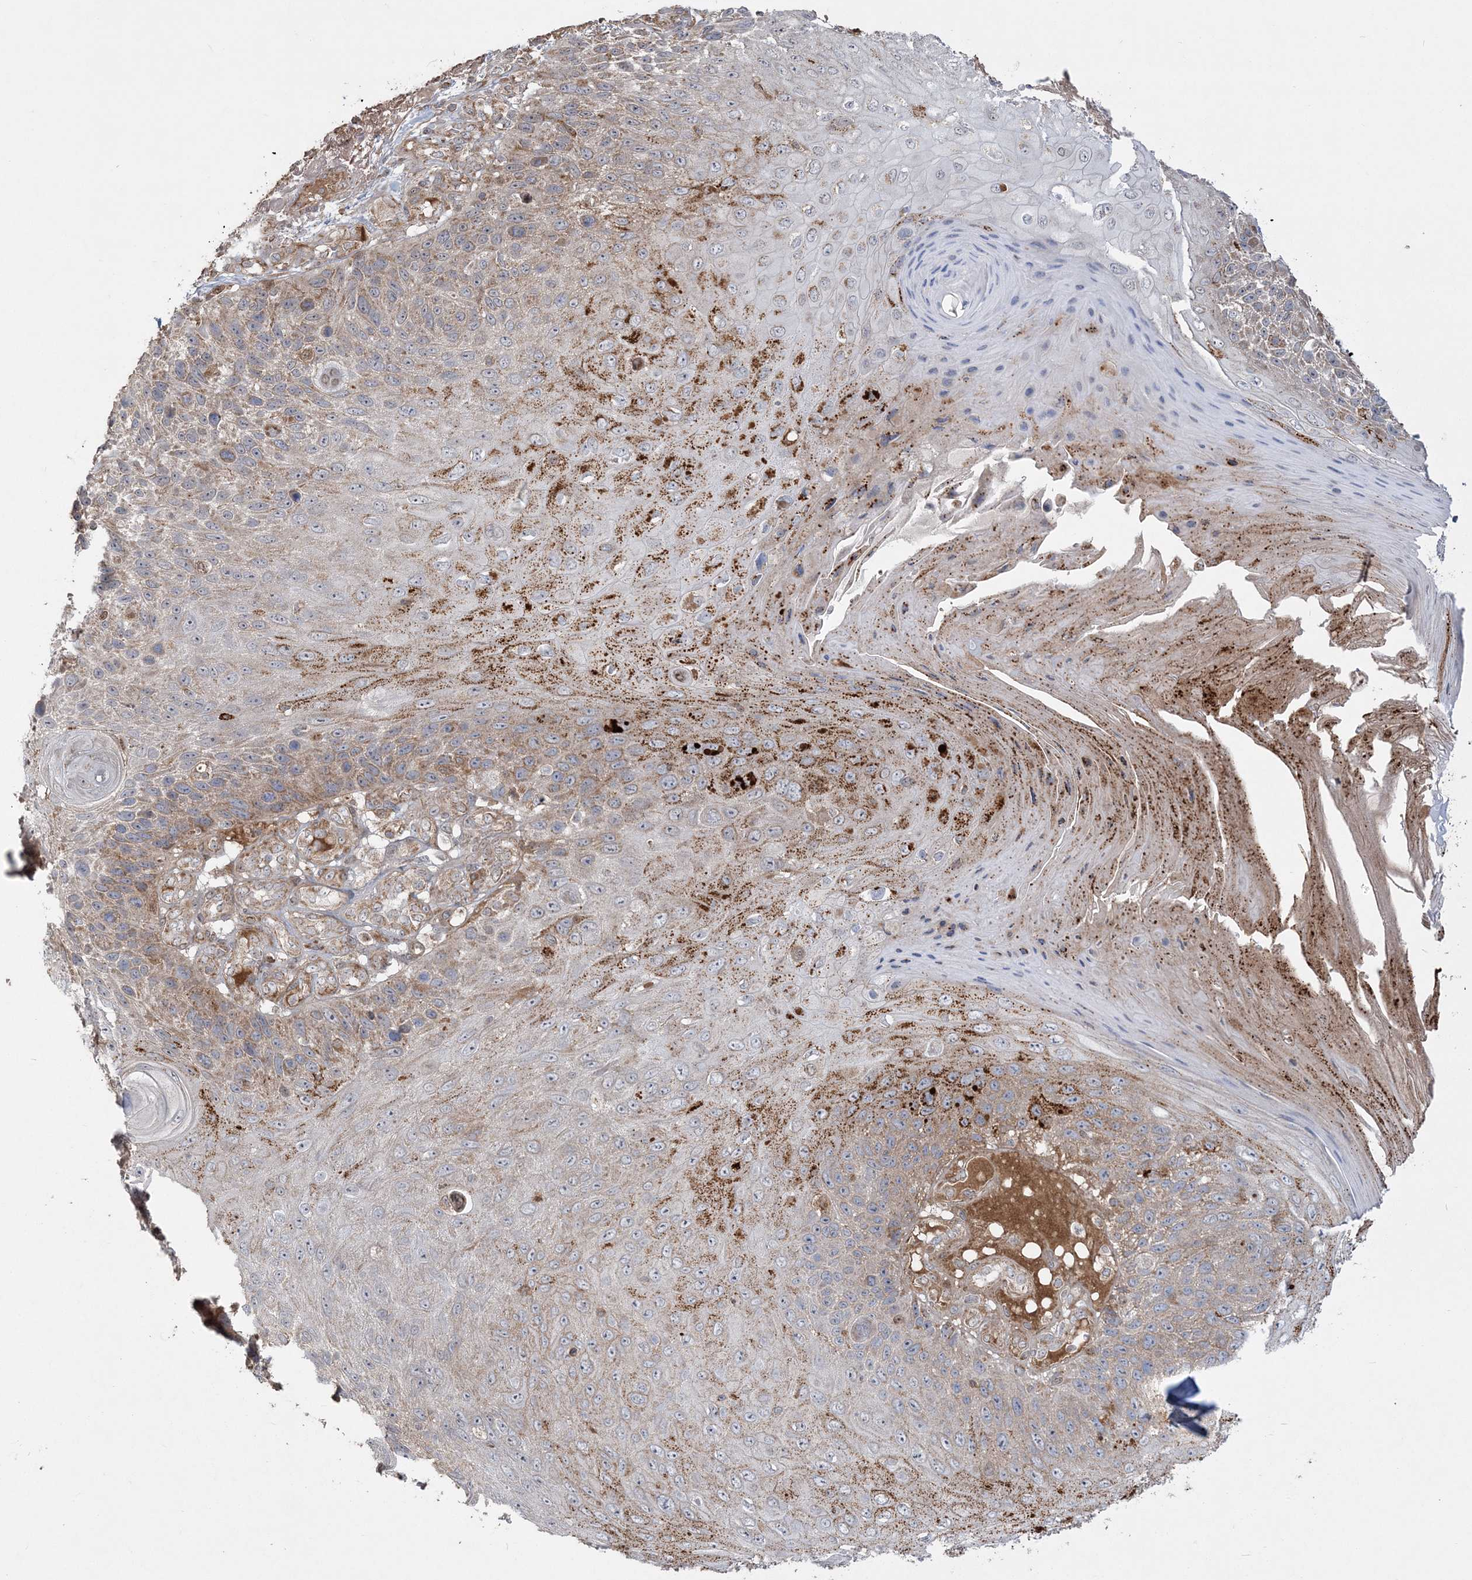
{"staining": {"intensity": "strong", "quantity": "25%-75%", "location": "cytoplasmic/membranous"}, "tissue": "skin cancer", "cell_type": "Tumor cells", "image_type": "cancer", "snomed": [{"axis": "morphology", "description": "Squamous cell carcinoma, NOS"}, {"axis": "topography", "description": "Skin"}], "caption": "The image demonstrates staining of skin cancer, revealing strong cytoplasmic/membranous protein positivity (brown color) within tumor cells.", "gene": "SCLT1", "patient": {"sex": "female", "age": 88}}